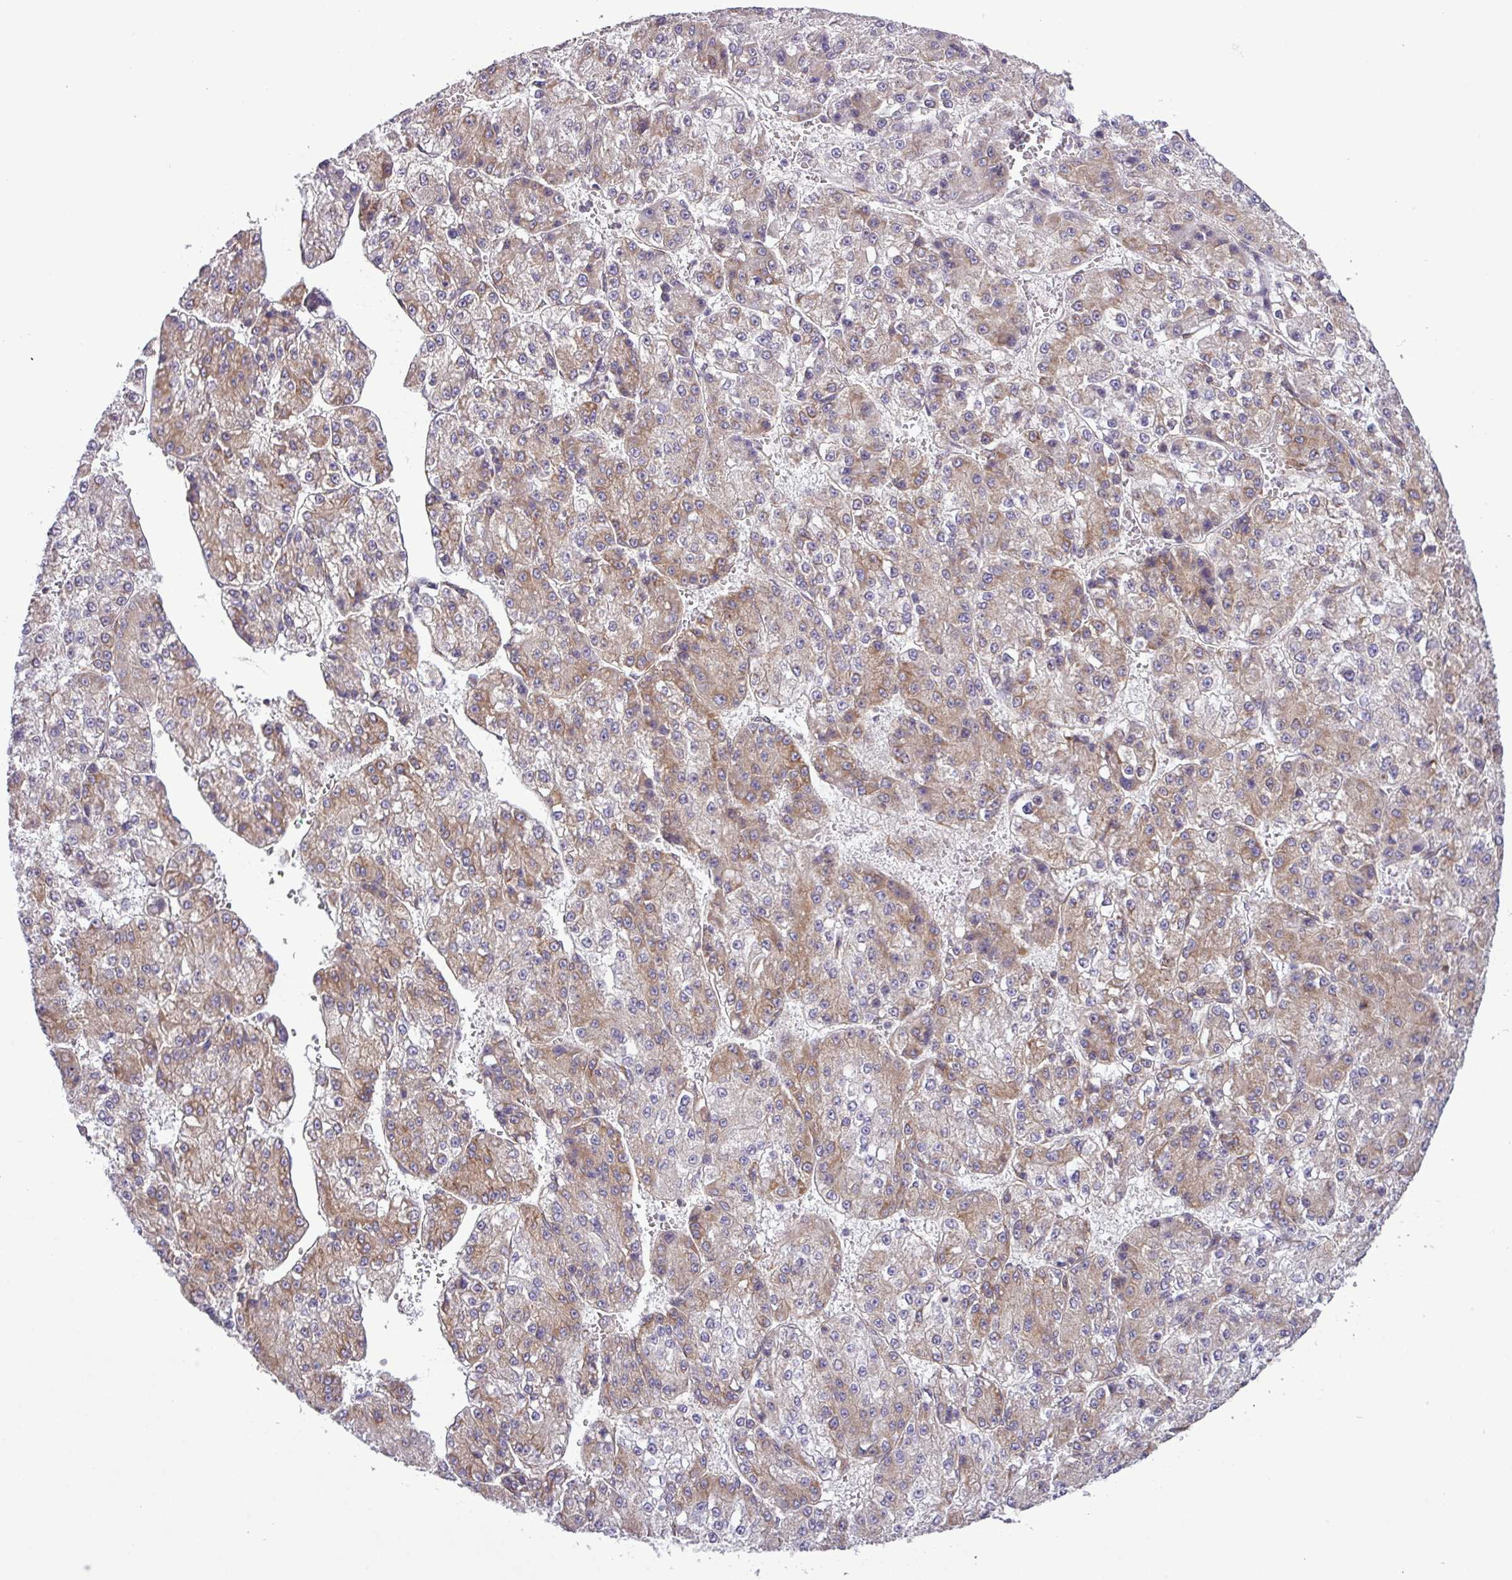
{"staining": {"intensity": "moderate", "quantity": "25%-75%", "location": "cytoplasmic/membranous"}, "tissue": "liver cancer", "cell_type": "Tumor cells", "image_type": "cancer", "snomed": [{"axis": "morphology", "description": "Carcinoma, Hepatocellular, NOS"}, {"axis": "topography", "description": "Liver"}], "caption": "An immunohistochemistry (IHC) histopathology image of tumor tissue is shown. Protein staining in brown highlights moderate cytoplasmic/membranous positivity in liver cancer (hepatocellular carcinoma) within tumor cells.", "gene": "FAM222B", "patient": {"sex": "female", "age": 73}}